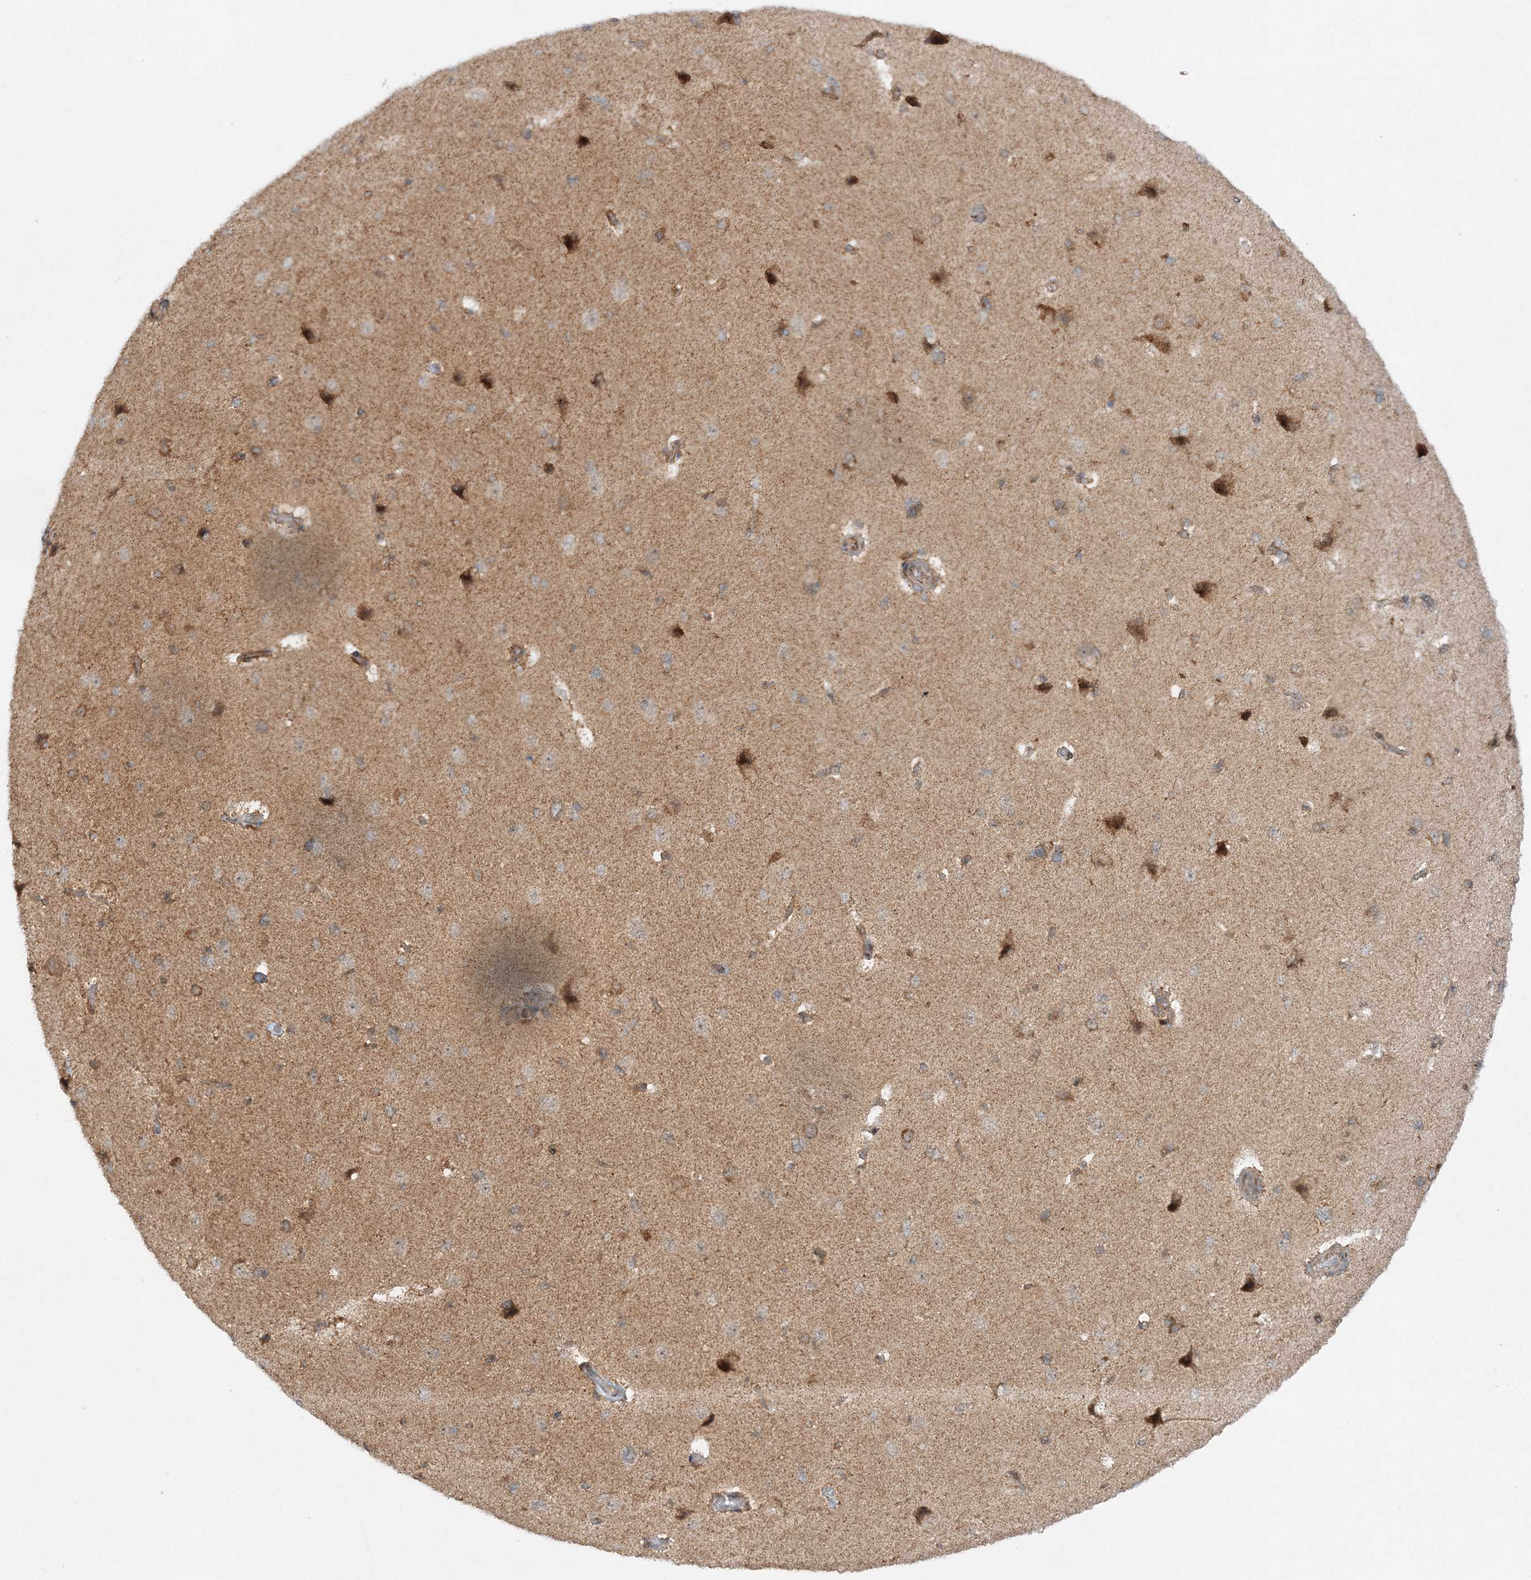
{"staining": {"intensity": "moderate", "quantity": ">75%", "location": "cytoplasmic/membranous"}, "tissue": "cerebral cortex", "cell_type": "Endothelial cells", "image_type": "normal", "snomed": [{"axis": "morphology", "description": "Normal tissue, NOS"}, {"axis": "topography", "description": "Cerebral cortex"}], "caption": "A histopathology image of human cerebral cortex stained for a protein displays moderate cytoplasmic/membranous brown staining in endothelial cells. Nuclei are stained in blue.", "gene": "RAB11FIP2", "patient": {"sex": "male", "age": 62}}